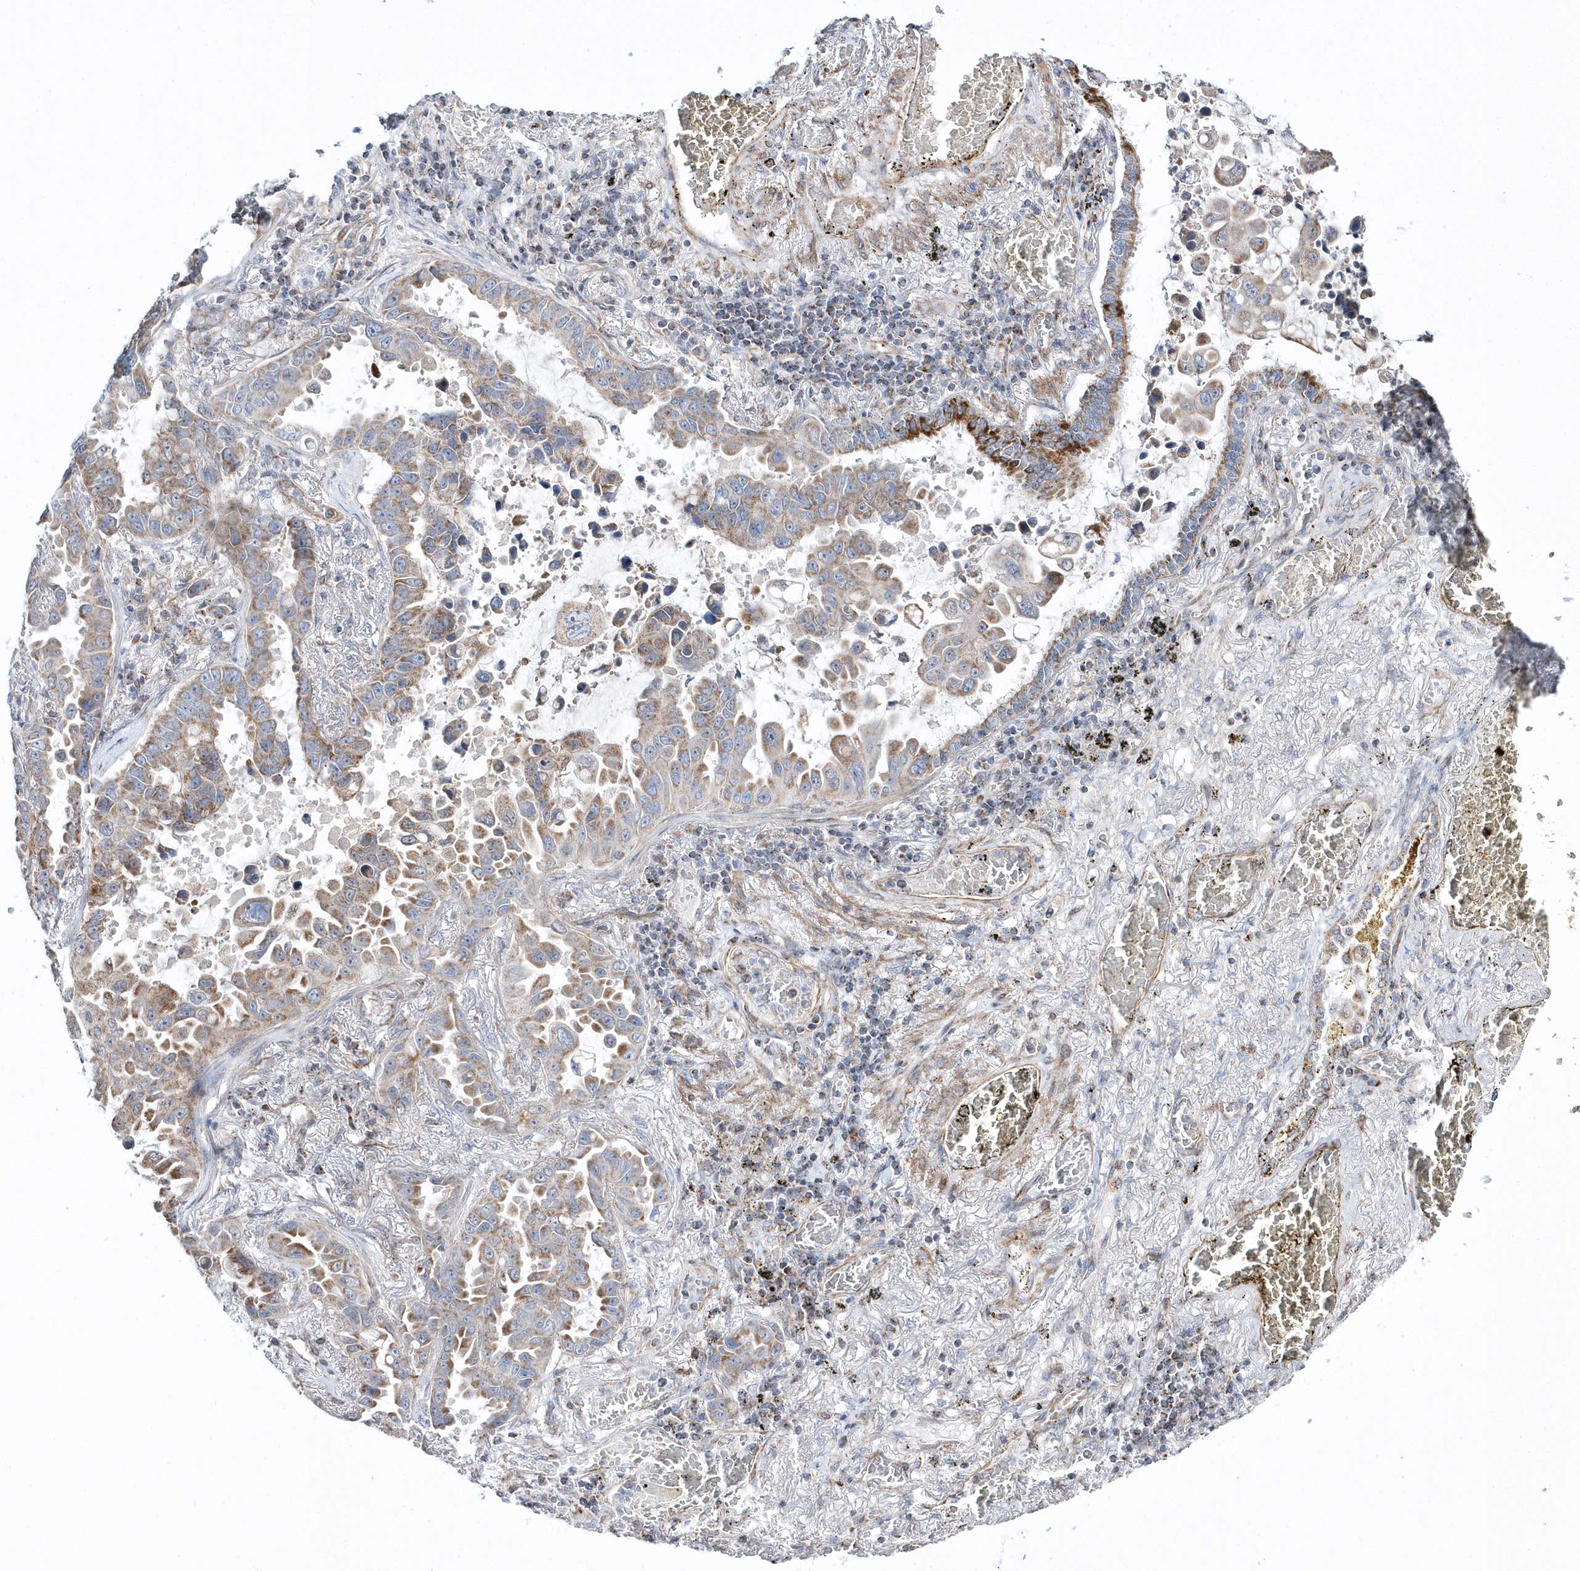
{"staining": {"intensity": "moderate", "quantity": ">75%", "location": "cytoplasmic/membranous"}, "tissue": "lung cancer", "cell_type": "Tumor cells", "image_type": "cancer", "snomed": [{"axis": "morphology", "description": "Adenocarcinoma, NOS"}, {"axis": "topography", "description": "Lung"}], "caption": "Brown immunohistochemical staining in human lung adenocarcinoma shows moderate cytoplasmic/membranous expression in about >75% of tumor cells.", "gene": "OPA1", "patient": {"sex": "male", "age": 64}}